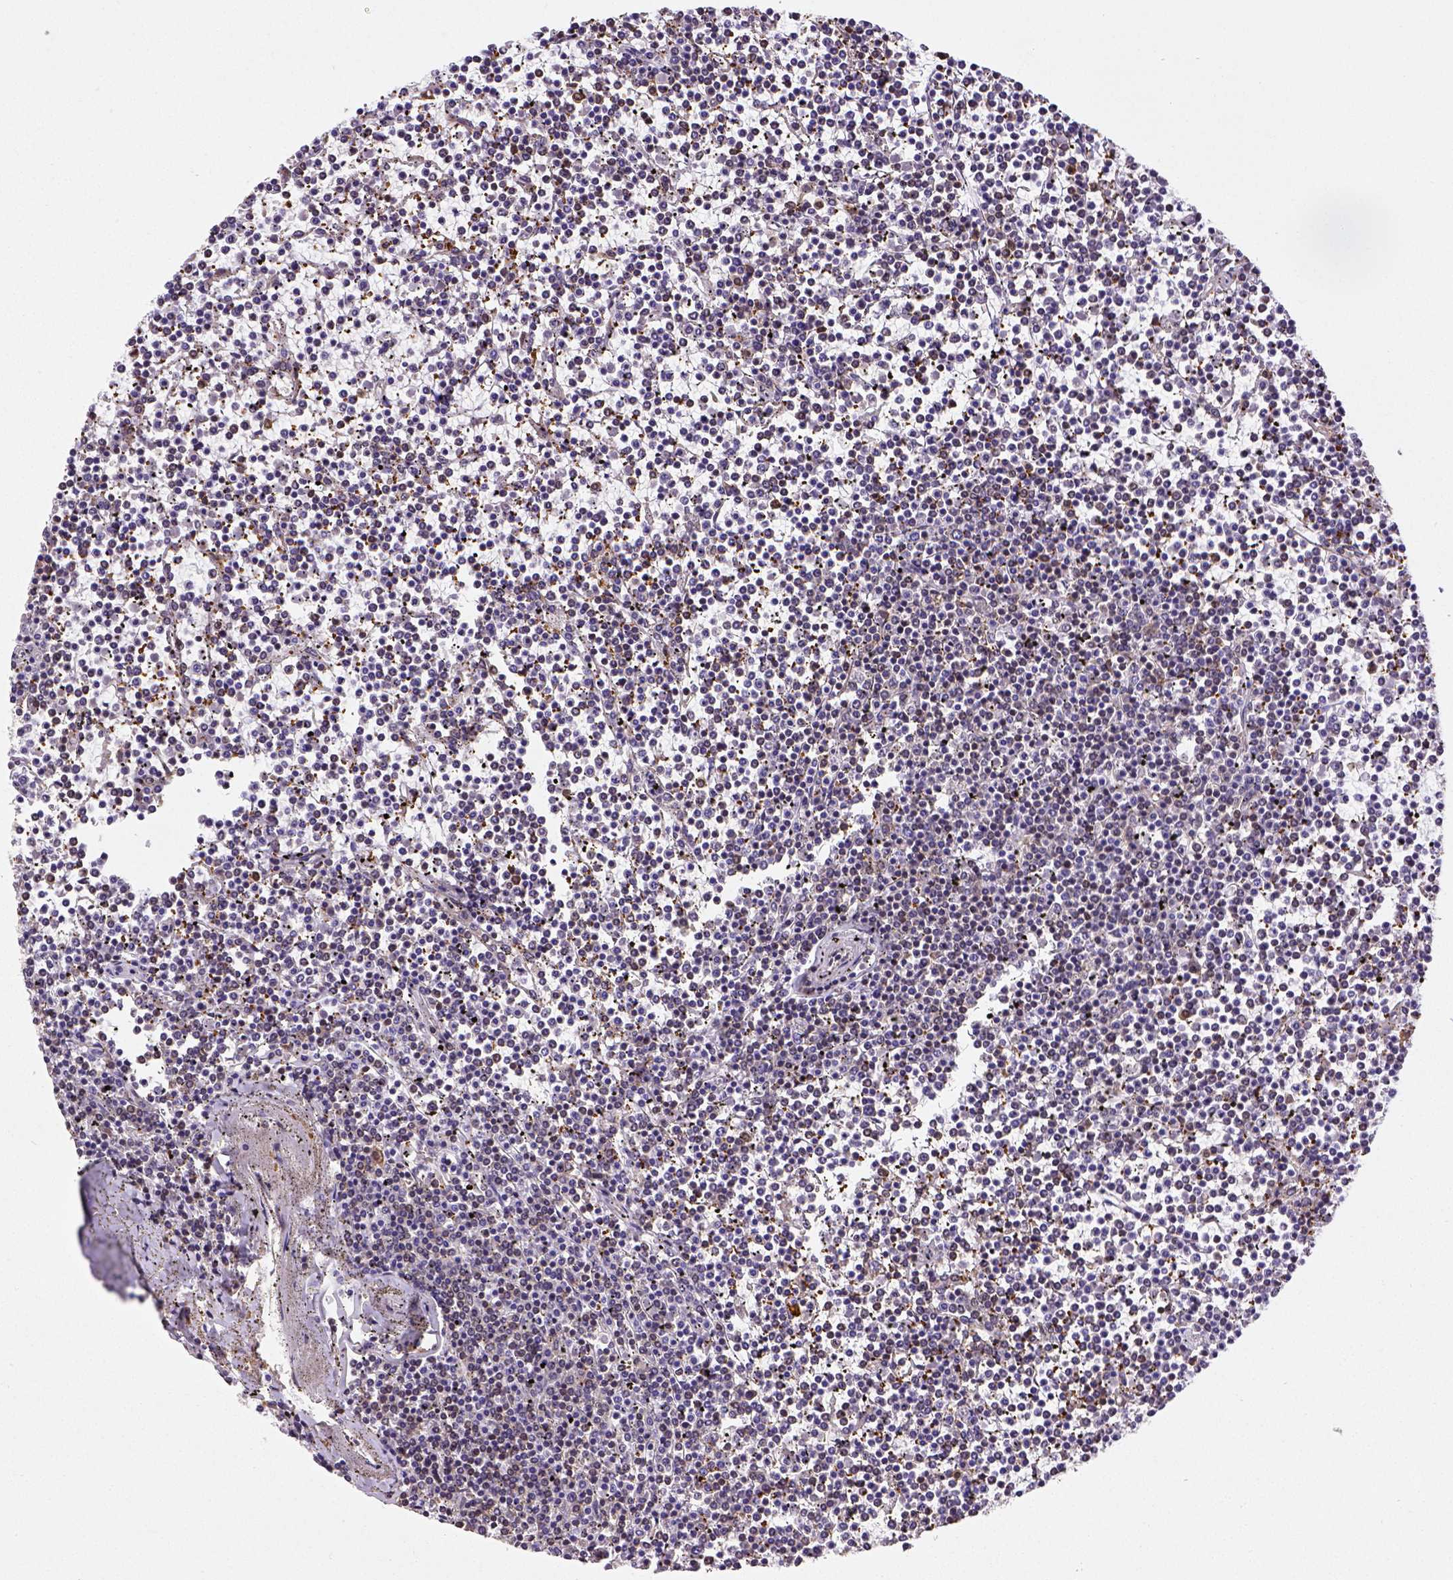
{"staining": {"intensity": "weak", "quantity": "<25%", "location": "cytoplasmic/membranous"}, "tissue": "lymphoma", "cell_type": "Tumor cells", "image_type": "cancer", "snomed": [{"axis": "morphology", "description": "Malignant lymphoma, non-Hodgkin's type, Low grade"}, {"axis": "topography", "description": "Spleen"}], "caption": "Photomicrograph shows no protein staining in tumor cells of low-grade malignant lymphoma, non-Hodgkin's type tissue.", "gene": "MTDH", "patient": {"sex": "female", "age": 19}}